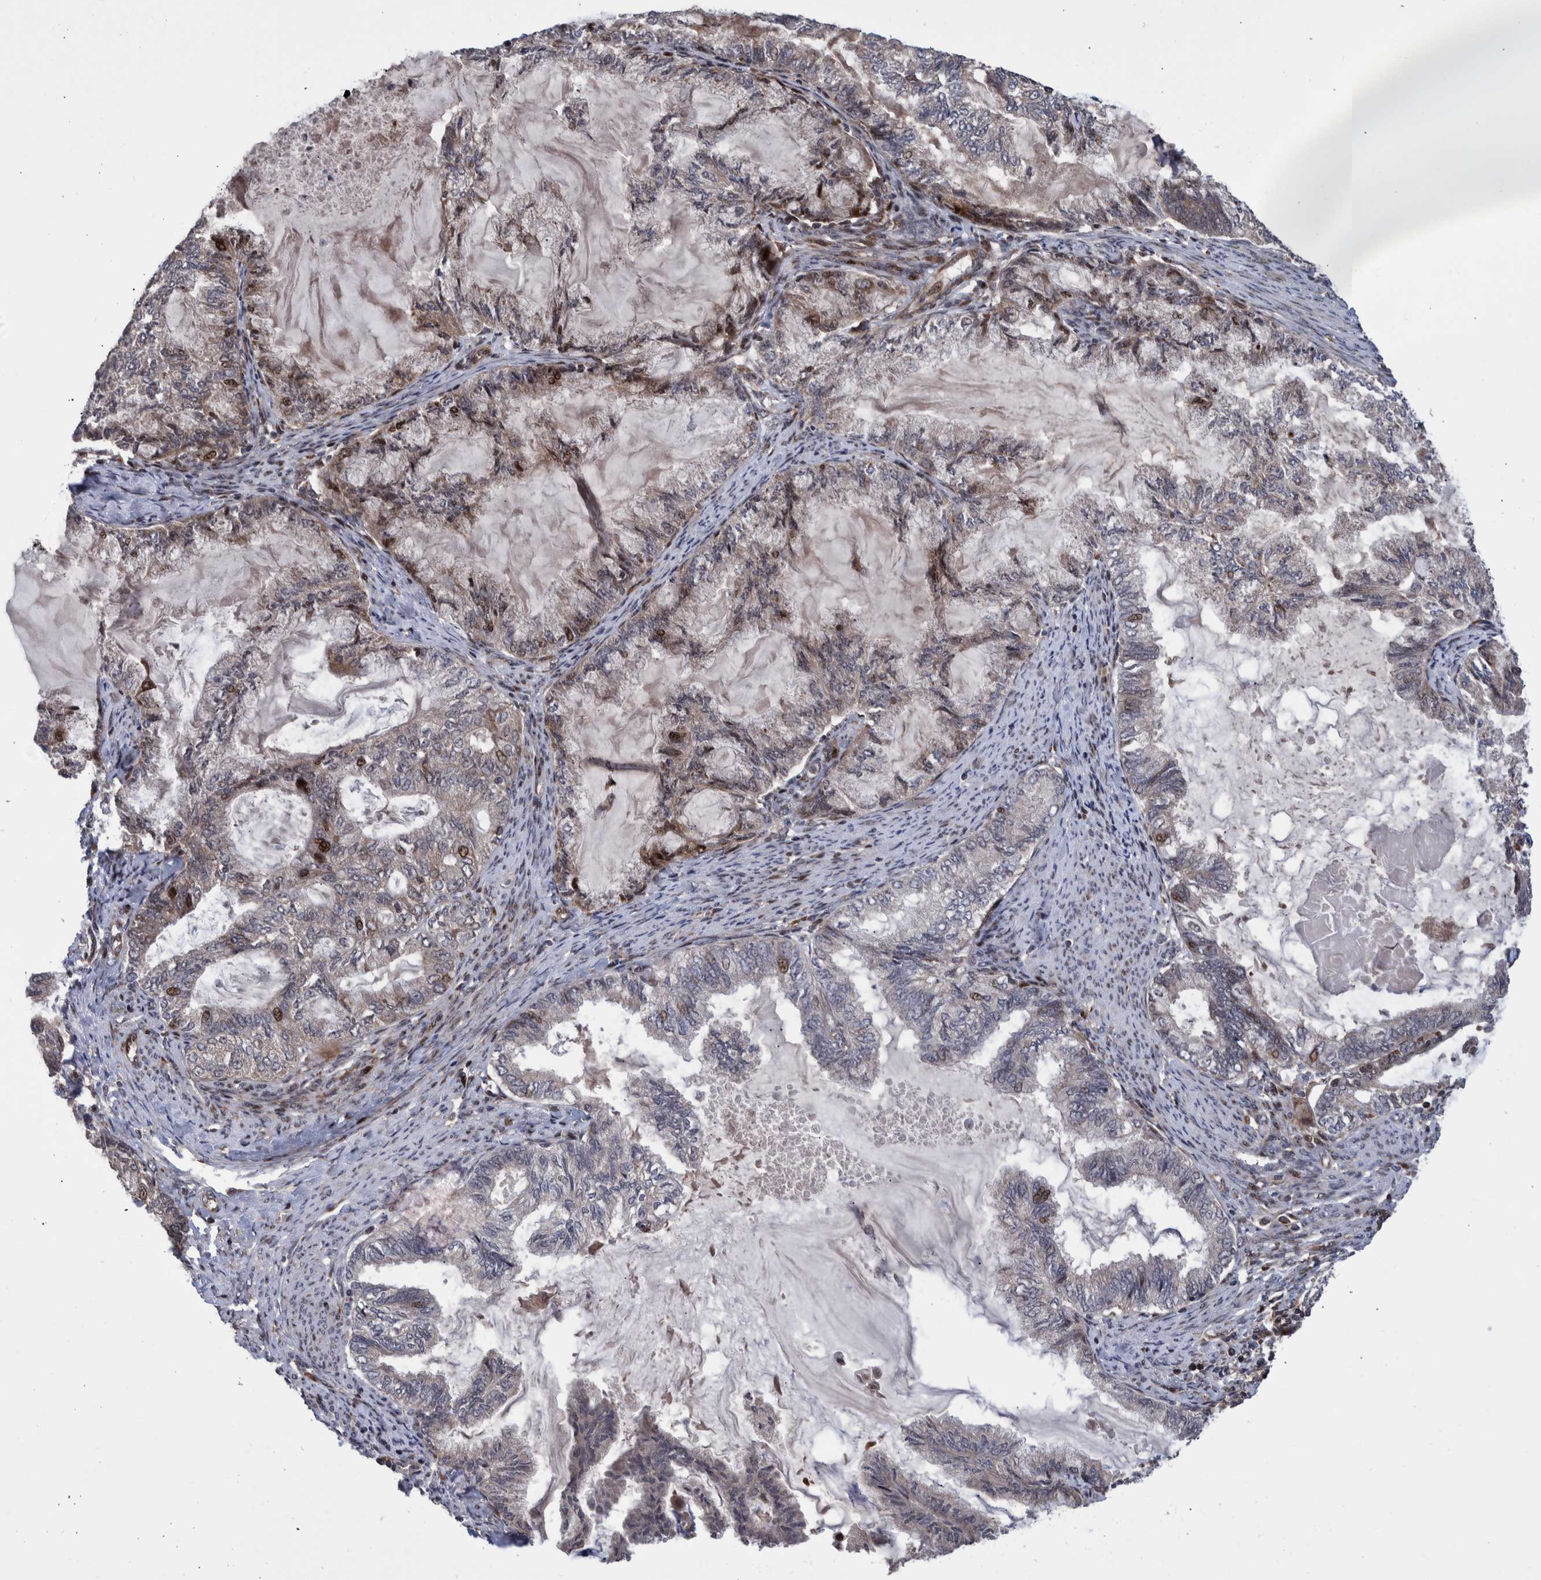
{"staining": {"intensity": "moderate", "quantity": "<25%", "location": "nuclear"}, "tissue": "endometrial cancer", "cell_type": "Tumor cells", "image_type": "cancer", "snomed": [{"axis": "morphology", "description": "Adenocarcinoma, NOS"}, {"axis": "topography", "description": "Endometrium"}], "caption": "Endometrial cancer (adenocarcinoma) stained for a protein reveals moderate nuclear positivity in tumor cells.", "gene": "SHISA6", "patient": {"sex": "female", "age": 86}}